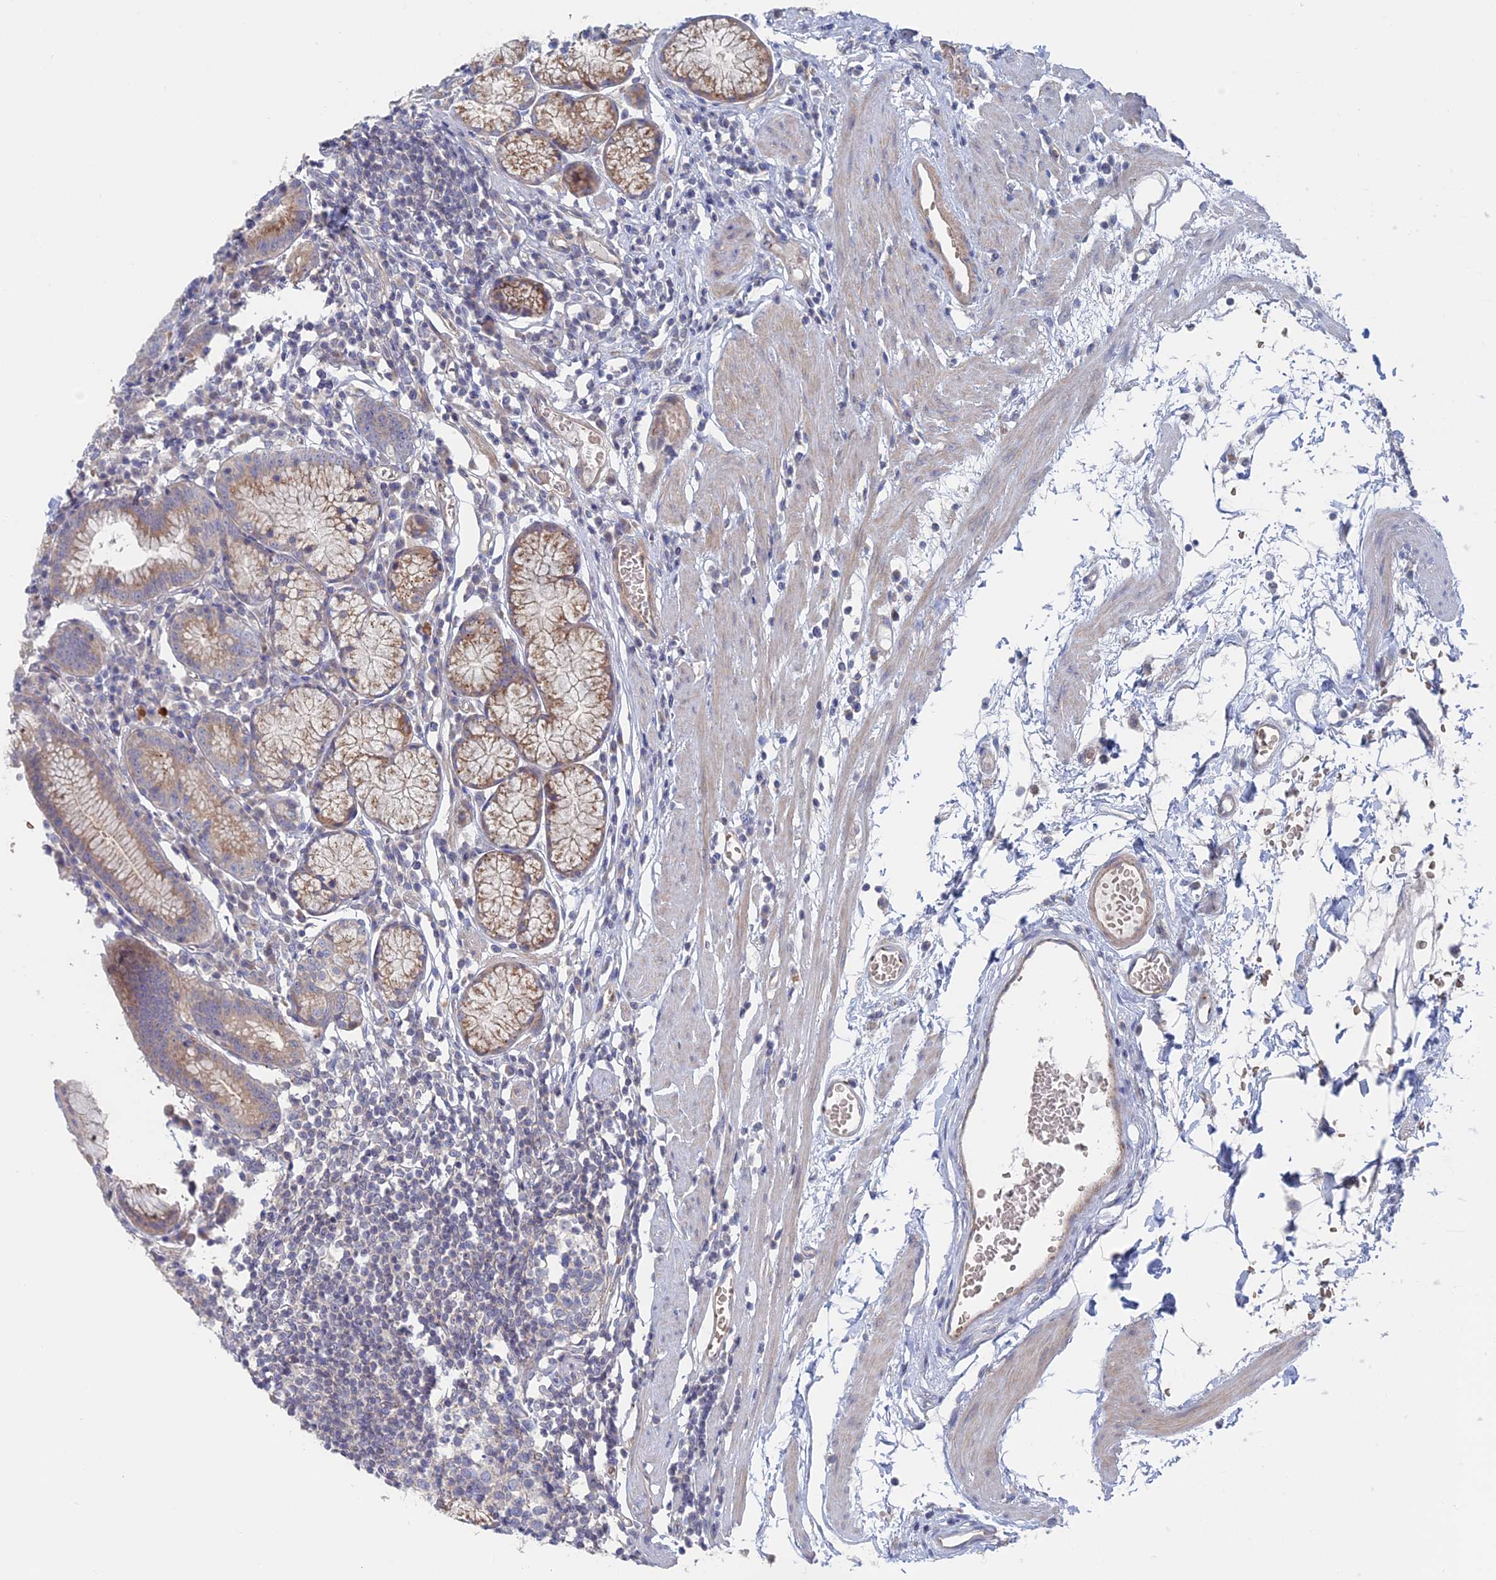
{"staining": {"intensity": "moderate", "quantity": ">75%", "location": "cytoplasmic/membranous"}, "tissue": "stomach", "cell_type": "Glandular cells", "image_type": "normal", "snomed": [{"axis": "morphology", "description": "Normal tissue, NOS"}, {"axis": "topography", "description": "Stomach"}], "caption": "Stomach stained with immunohistochemistry exhibits moderate cytoplasmic/membranous expression in about >75% of glandular cells.", "gene": "TBC1D30", "patient": {"sex": "male", "age": 55}}